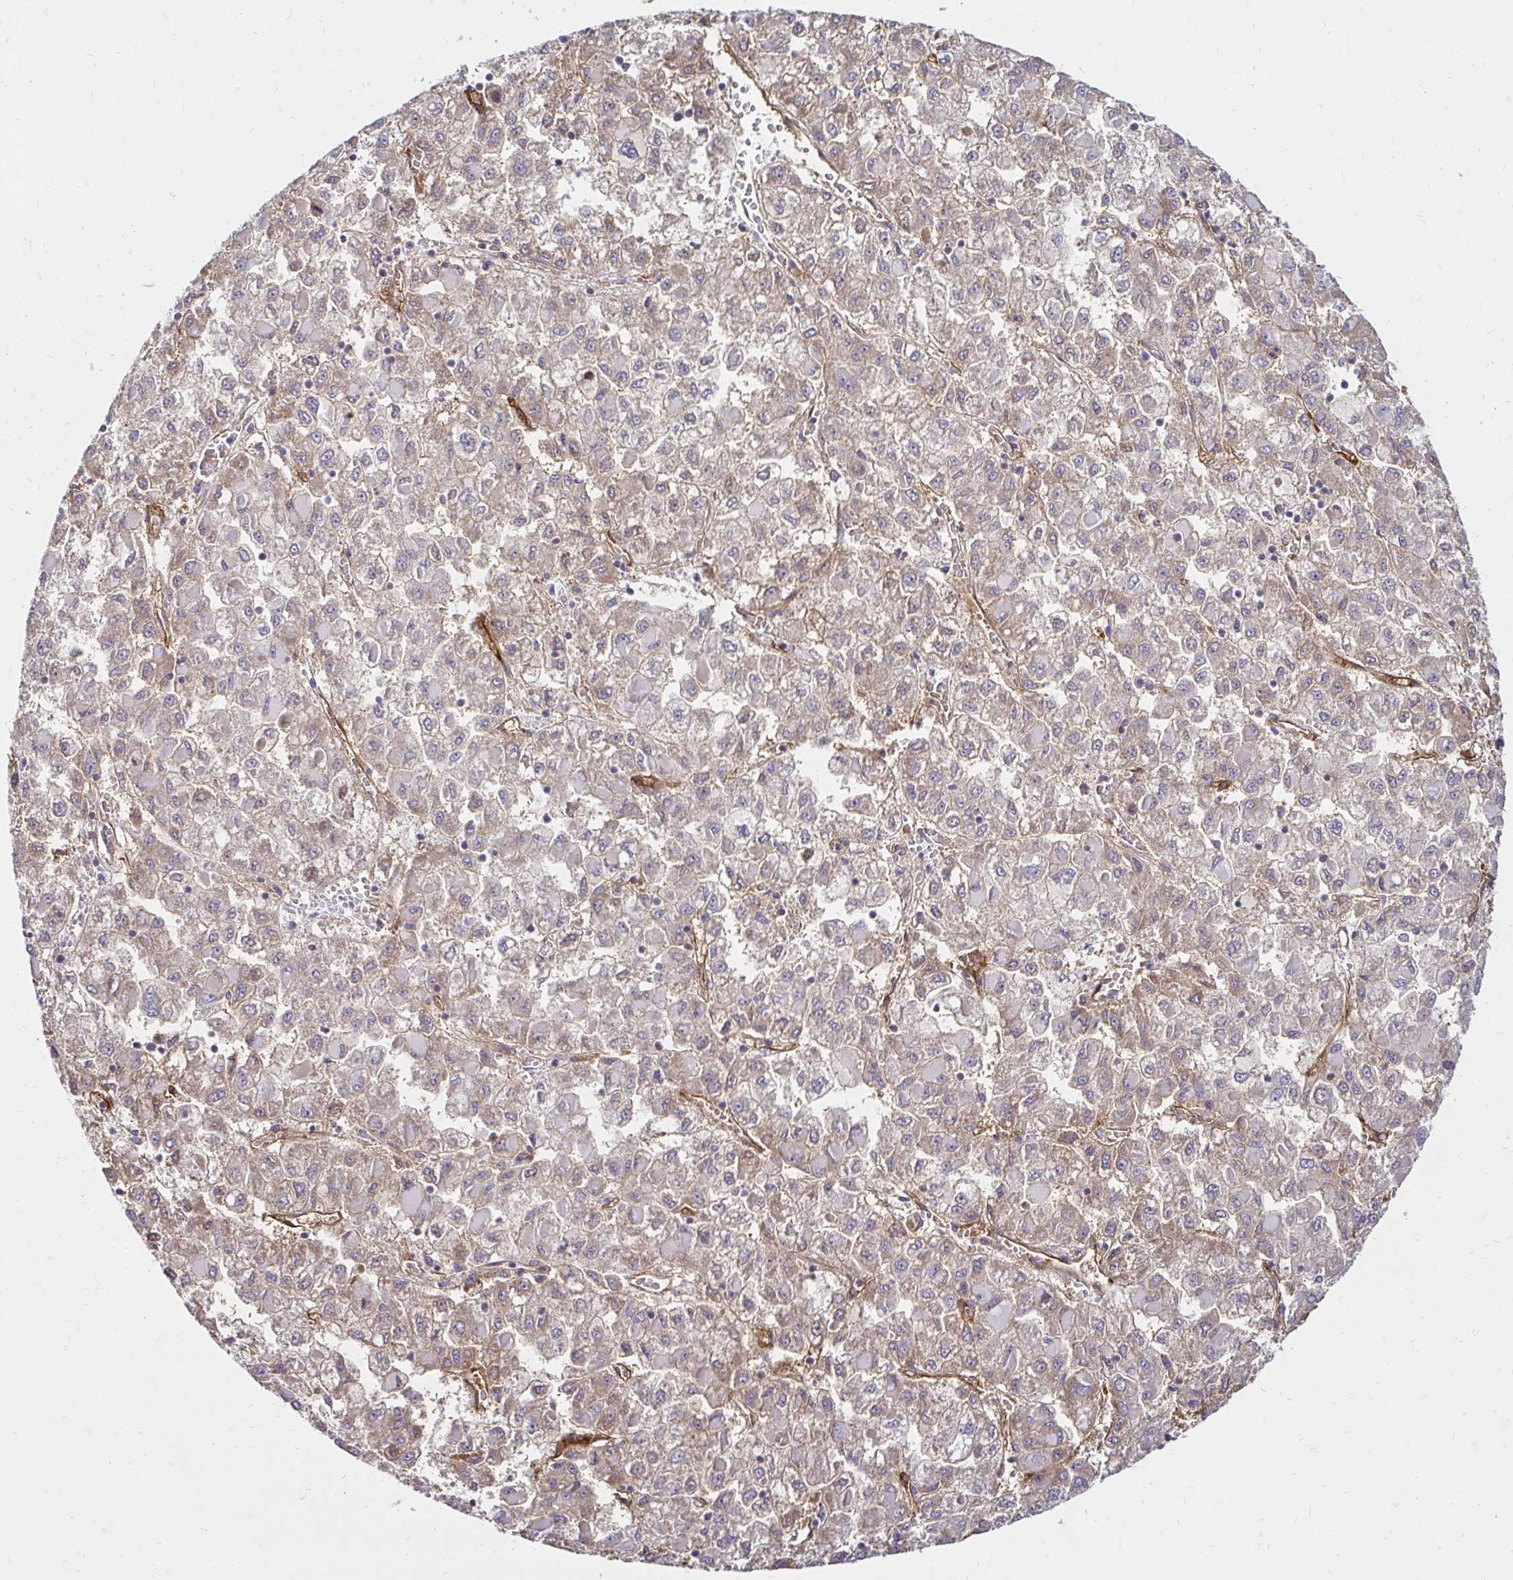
{"staining": {"intensity": "weak", "quantity": "25%-75%", "location": "cytoplasmic/membranous"}, "tissue": "liver cancer", "cell_type": "Tumor cells", "image_type": "cancer", "snomed": [{"axis": "morphology", "description": "Carcinoma, Hepatocellular, NOS"}, {"axis": "topography", "description": "Liver"}], "caption": "This is an image of IHC staining of liver hepatocellular carcinoma, which shows weak positivity in the cytoplasmic/membranous of tumor cells.", "gene": "ITGA2", "patient": {"sex": "male", "age": 40}}